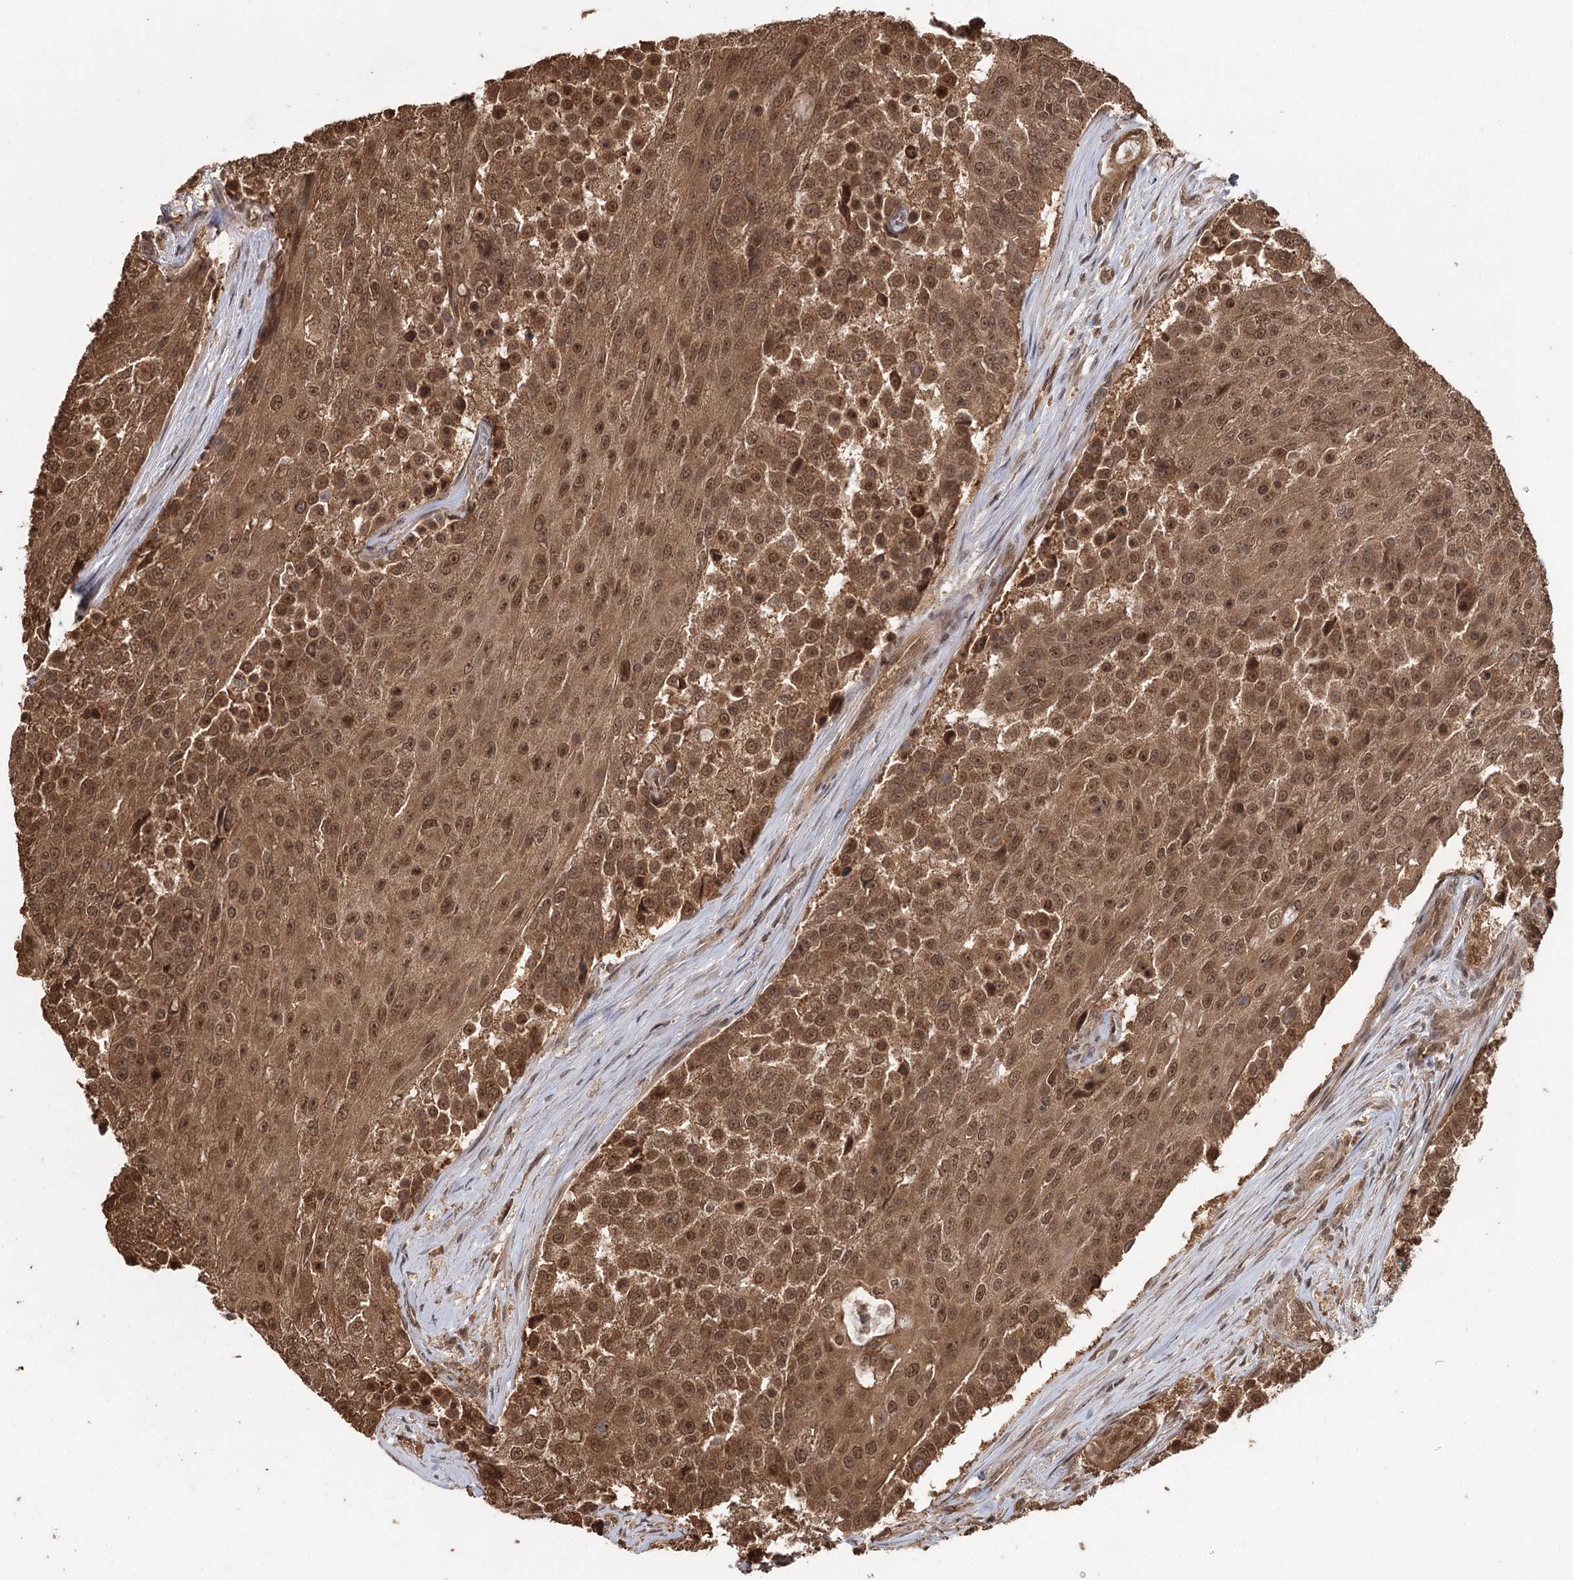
{"staining": {"intensity": "moderate", "quantity": ">75%", "location": "cytoplasmic/membranous,nuclear"}, "tissue": "urothelial cancer", "cell_type": "Tumor cells", "image_type": "cancer", "snomed": [{"axis": "morphology", "description": "Urothelial carcinoma, High grade"}, {"axis": "topography", "description": "Urinary bladder"}], "caption": "Immunohistochemistry (IHC) staining of urothelial cancer, which exhibits medium levels of moderate cytoplasmic/membranous and nuclear staining in approximately >75% of tumor cells indicating moderate cytoplasmic/membranous and nuclear protein staining. The staining was performed using DAB (brown) for protein detection and nuclei were counterstained in hematoxylin (blue).", "gene": "N6AMT1", "patient": {"sex": "female", "age": 63}}